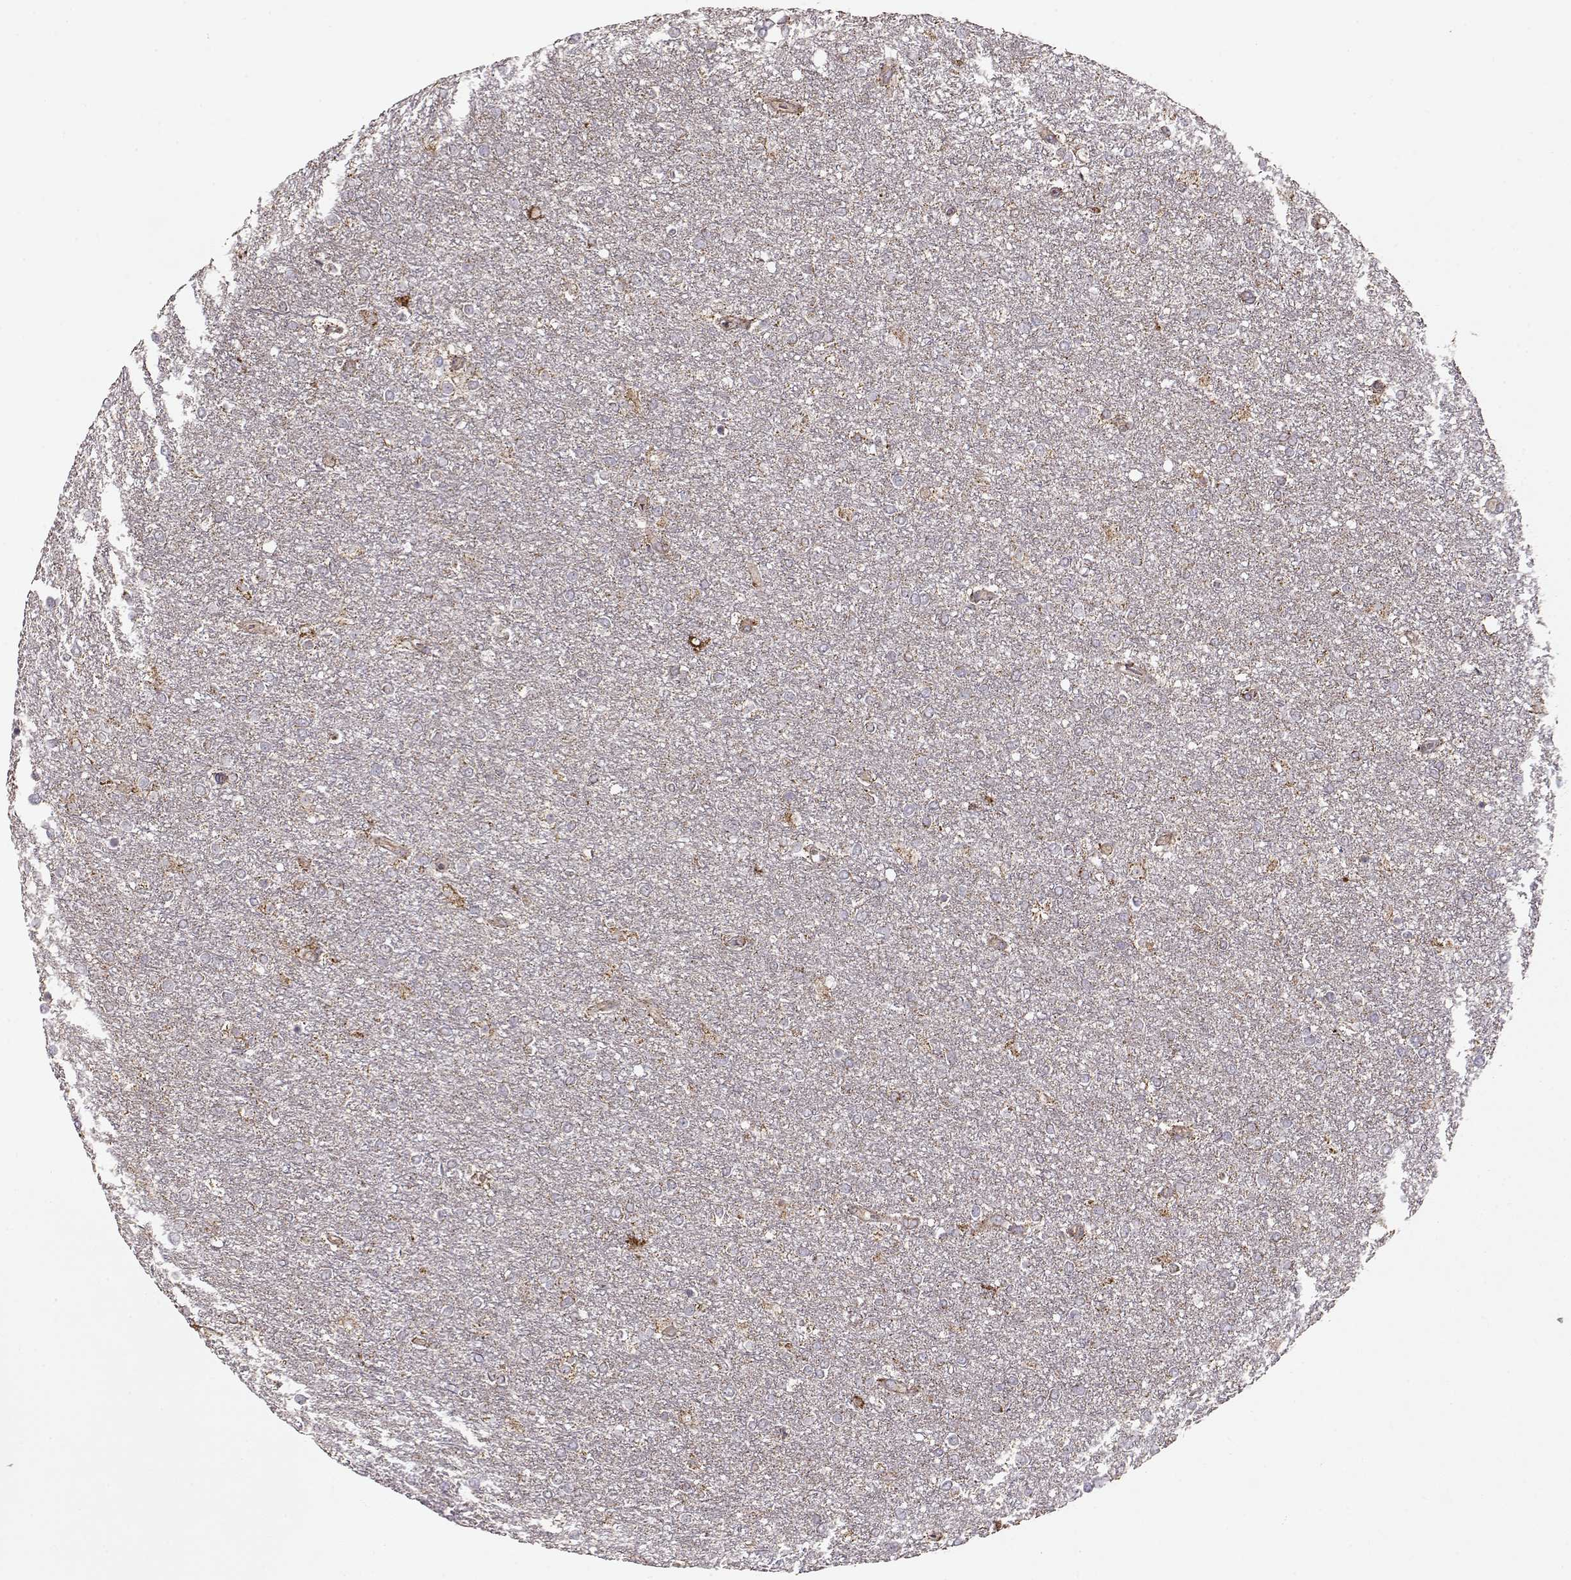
{"staining": {"intensity": "negative", "quantity": "none", "location": "none"}, "tissue": "glioma", "cell_type": "Tumor cells", "image_type": "cancer", "snomed": [{"axis": "morphology", "description": "Glioma, malignant, High grade"}, {"axis": "topography", "description": "Brain"}], "caption": "This is an immunohistochemistry photomicrograph of human malignant high-grade glioma. There is no expression in tumor cells.", "gene": "CMTM3", "patient": {"sex": "female", "age": 61}}